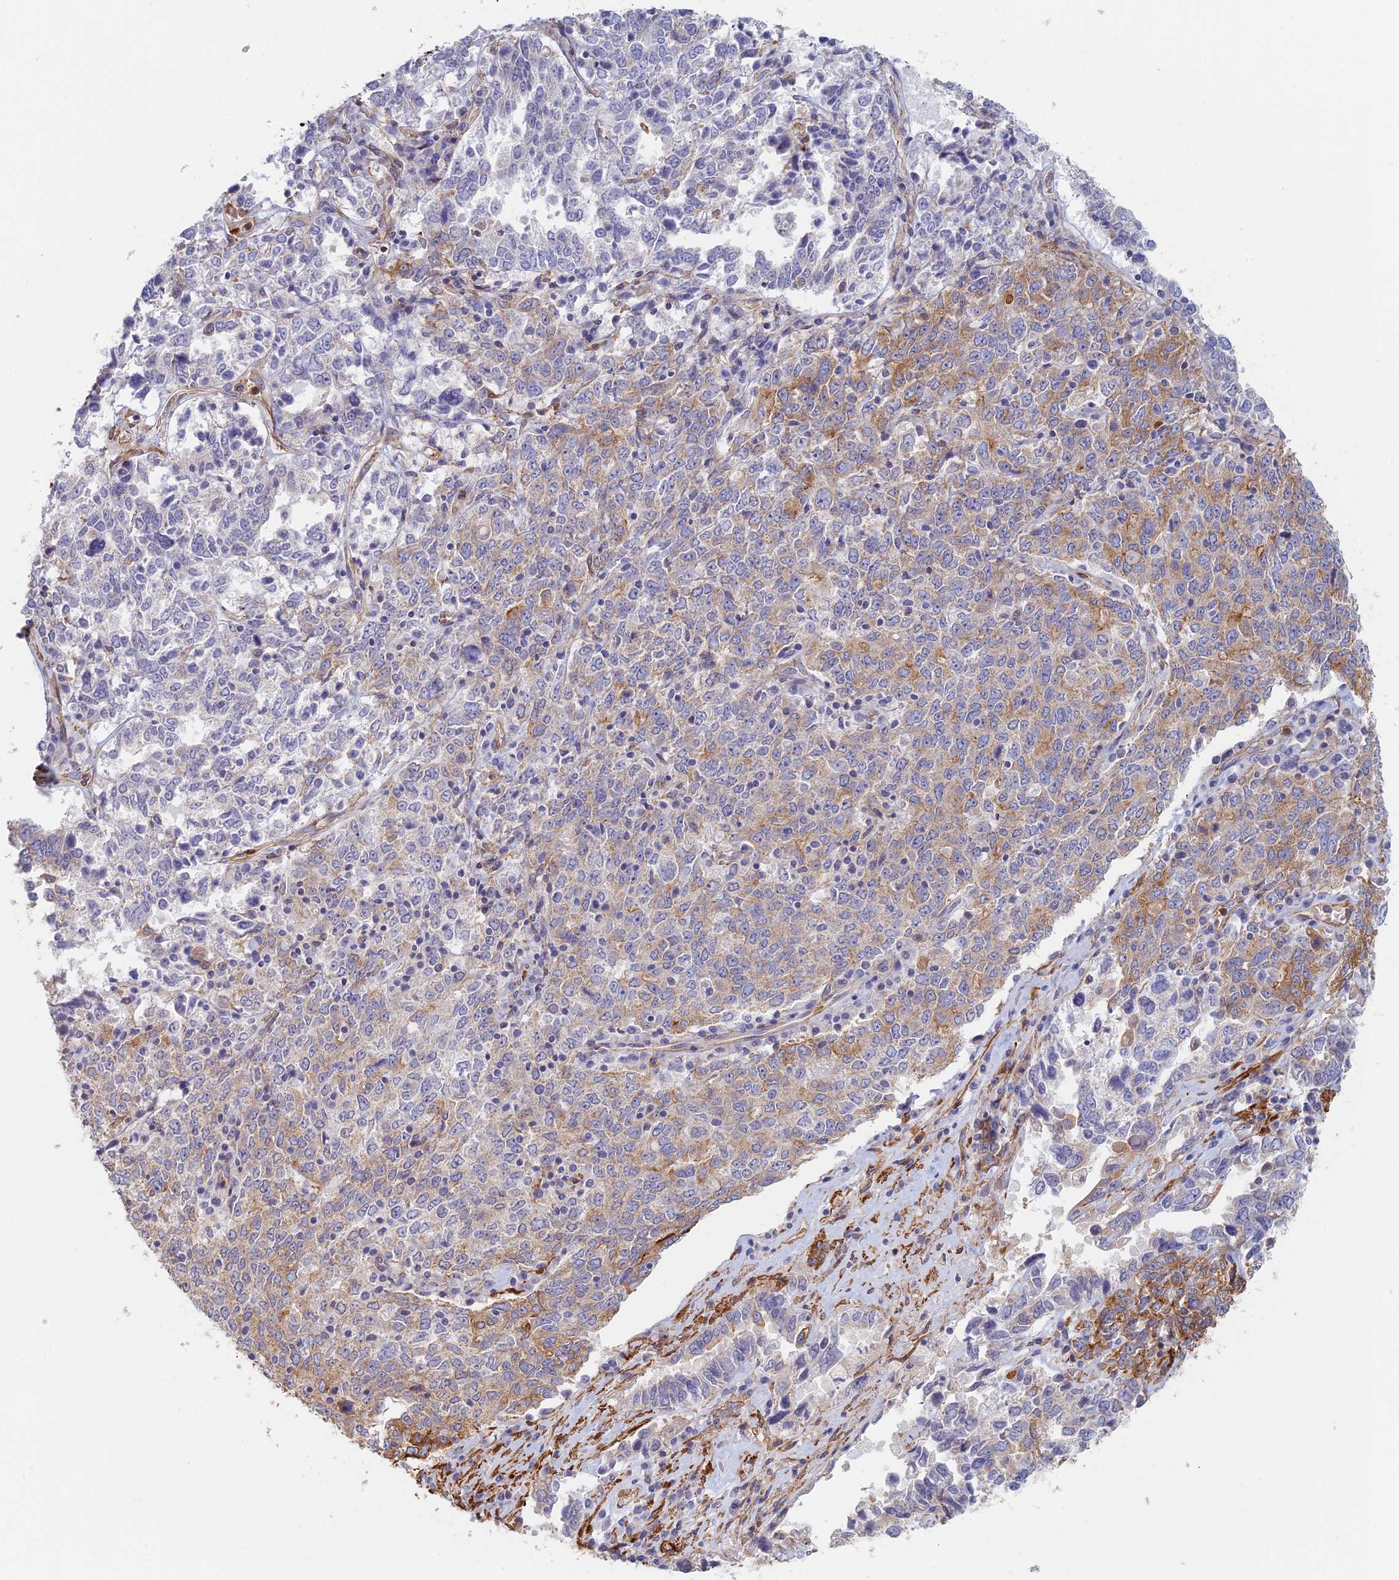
{"staining": {"intensity": "moderate", "quantity": "<25%", "location": "cytoplasmic/membranous"}, "tissue": "ovarian cancer", "cell_type": "Tumor cells", "image_type": "cancer", "snomed": [{"axis": "morphology", "description": "Carcinoma, endometroid"}, {"axis": "topography", "description": "Ovary"}], "caption": "Moderate cytoplasmic/membranous positivity for a protein is appreciated in about <25% of tumor cells of endometroid carcinoma (ovarian) using immunohistochemistry (IHC).", "gene": "PAK4", "patient": {"sex": "female", "age": 62}}